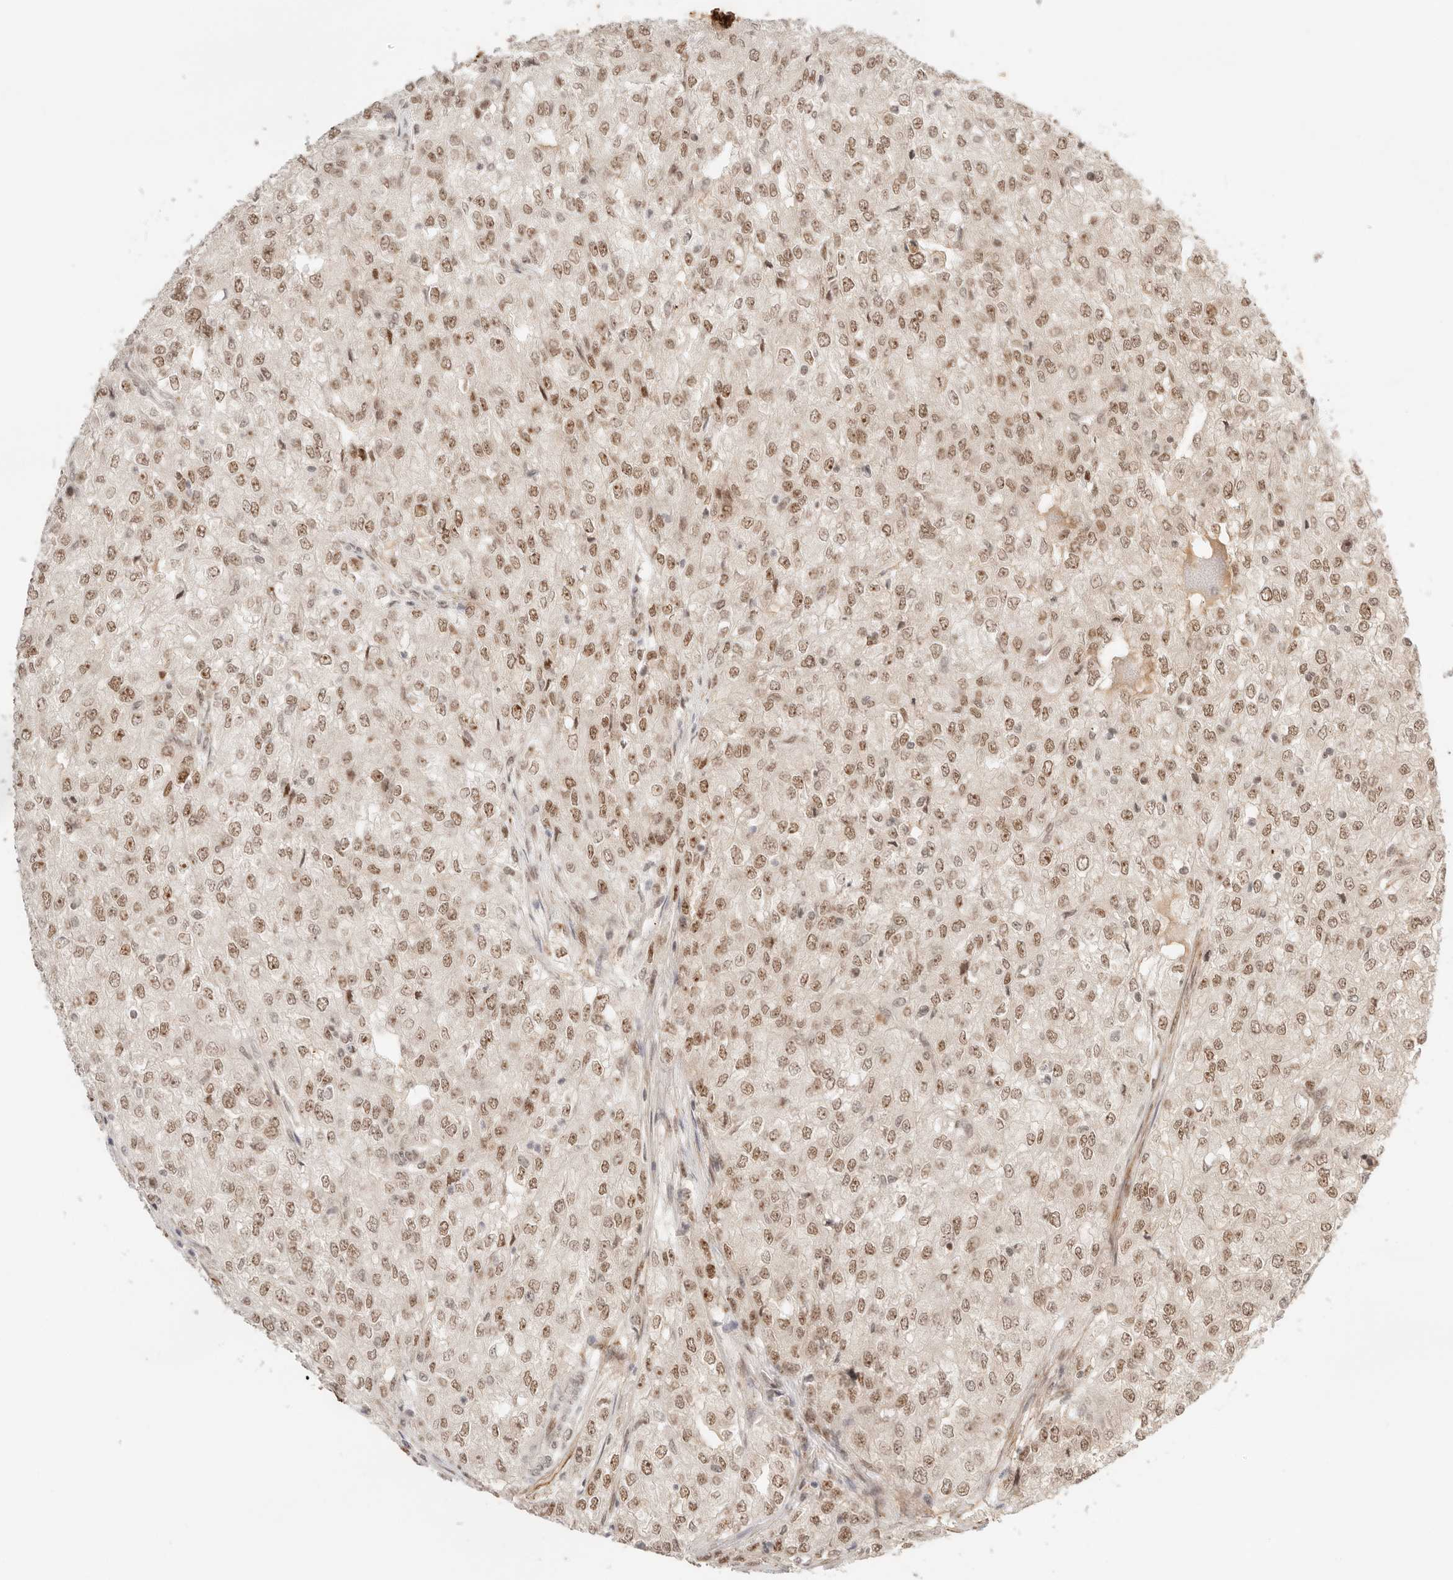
{"staining": {"intensity": "moderate", "quantity": ">75%", "location": "nuclear"}, "tissue": "renal cancer", "cell_type": "Tumor cells", "image_type": "cancer", "snomed": [{"axis": "morphology", "description": "Adenocarcinoma, NOS"}, {"axis": "topography", "description": "Kidney"}], "caption": "A medium amount of moderate nuclear expression is identified in about >75% of tumor cells in renal adenocarcinoma tissue.", "gene": "GTF2E2", "patient": {"sex": "female", "age": 54}}